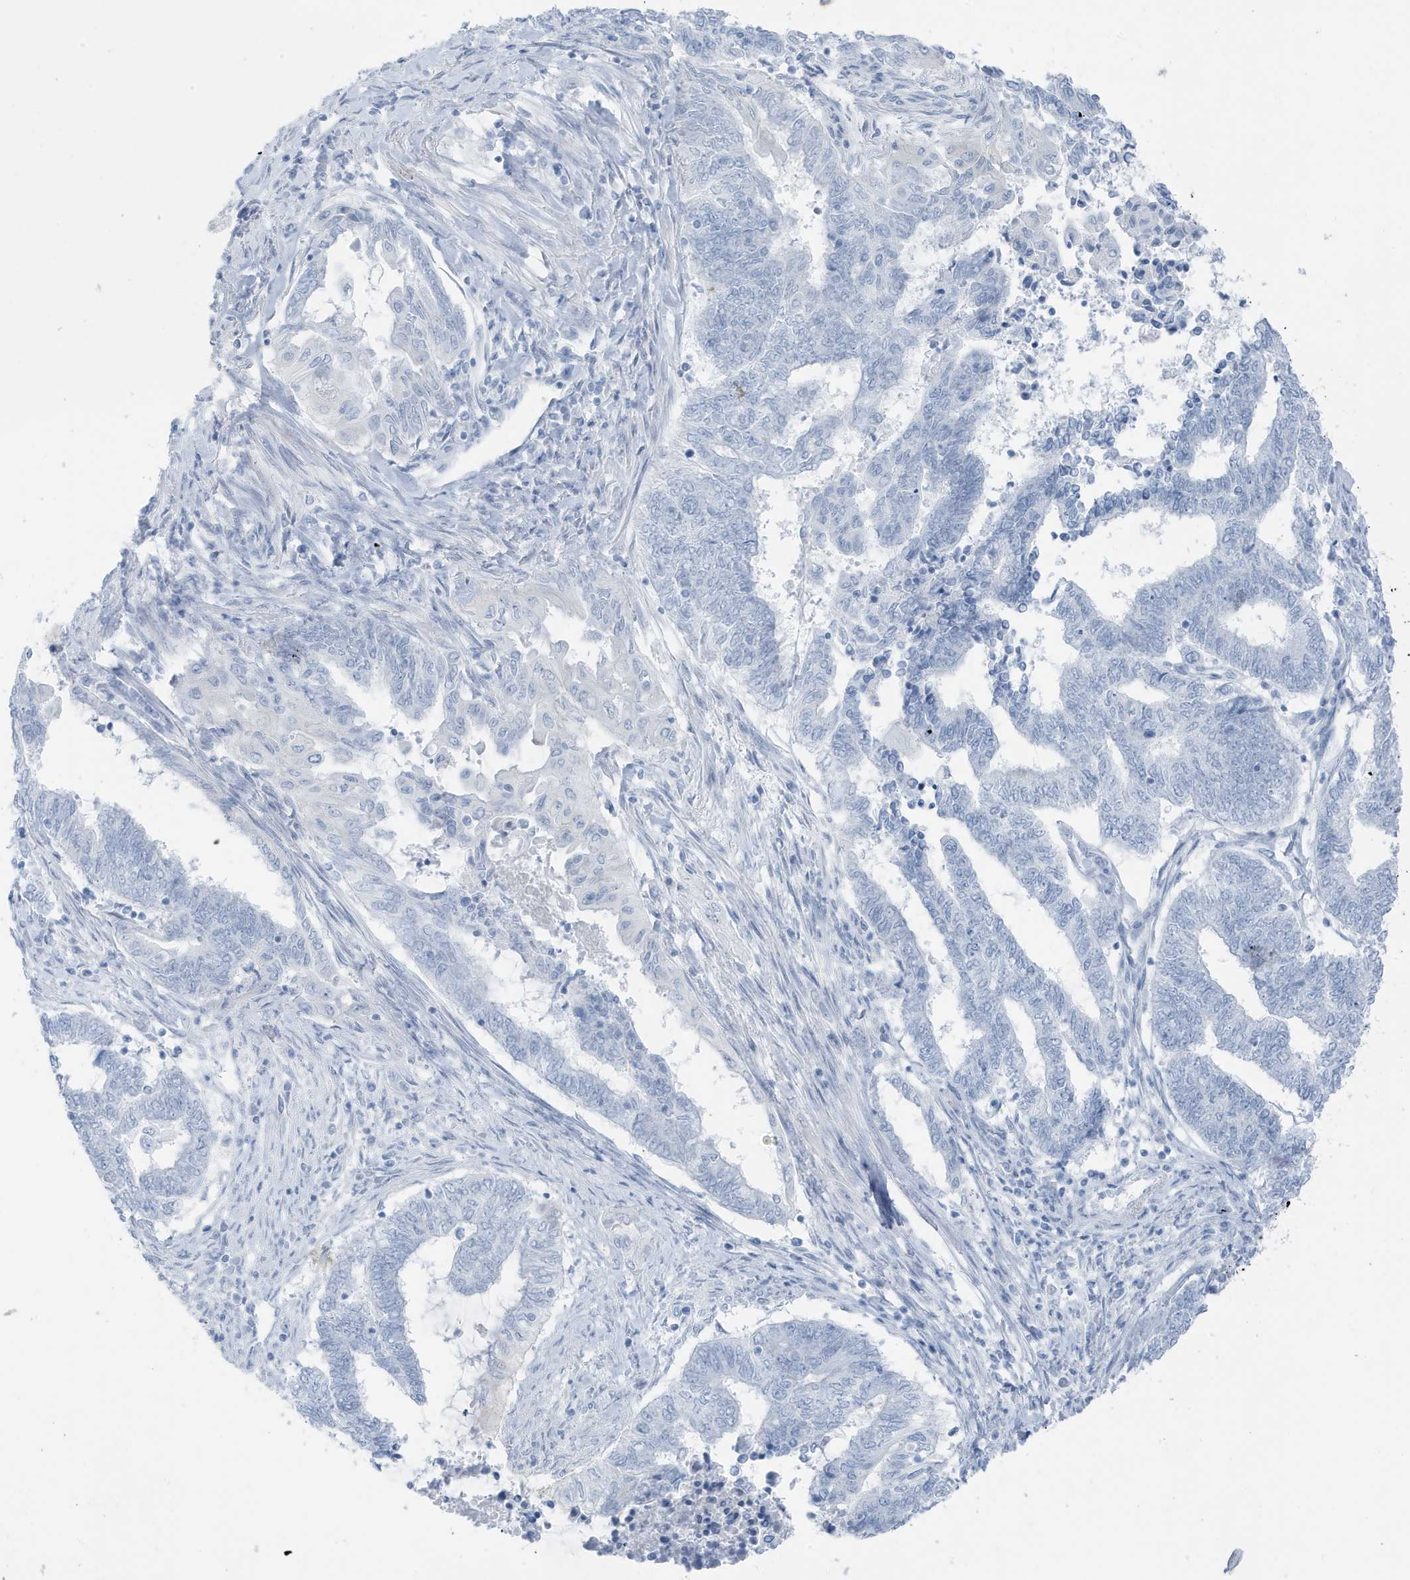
{"staining": {"intensity": "negative", "quantity": "none", "location": "none"}, "tissue": "endometrial cancer", "cell_type": "Tumor cells", "image_type": "cancer", "snomed": [{"axis": "morphology", "description": "Adenocarcinoma, NOS"}, {"axis": "topography", "description": "Uterus"}, {"axis": "topography", "description": "Endometrium"}], "caption": "Immunohistochemistry photomicrograph of neoplastic tissue: human adenocarcinoma (endometrial) stained with DAB demonstrates no significant protein expression in tumor cells. (DAB (3,3'-diaminobenzidine) immunohistochemistry (IHC), high magnification).", "gene": "ZFP64", "patient": {"sex": "female", "age": 70}}